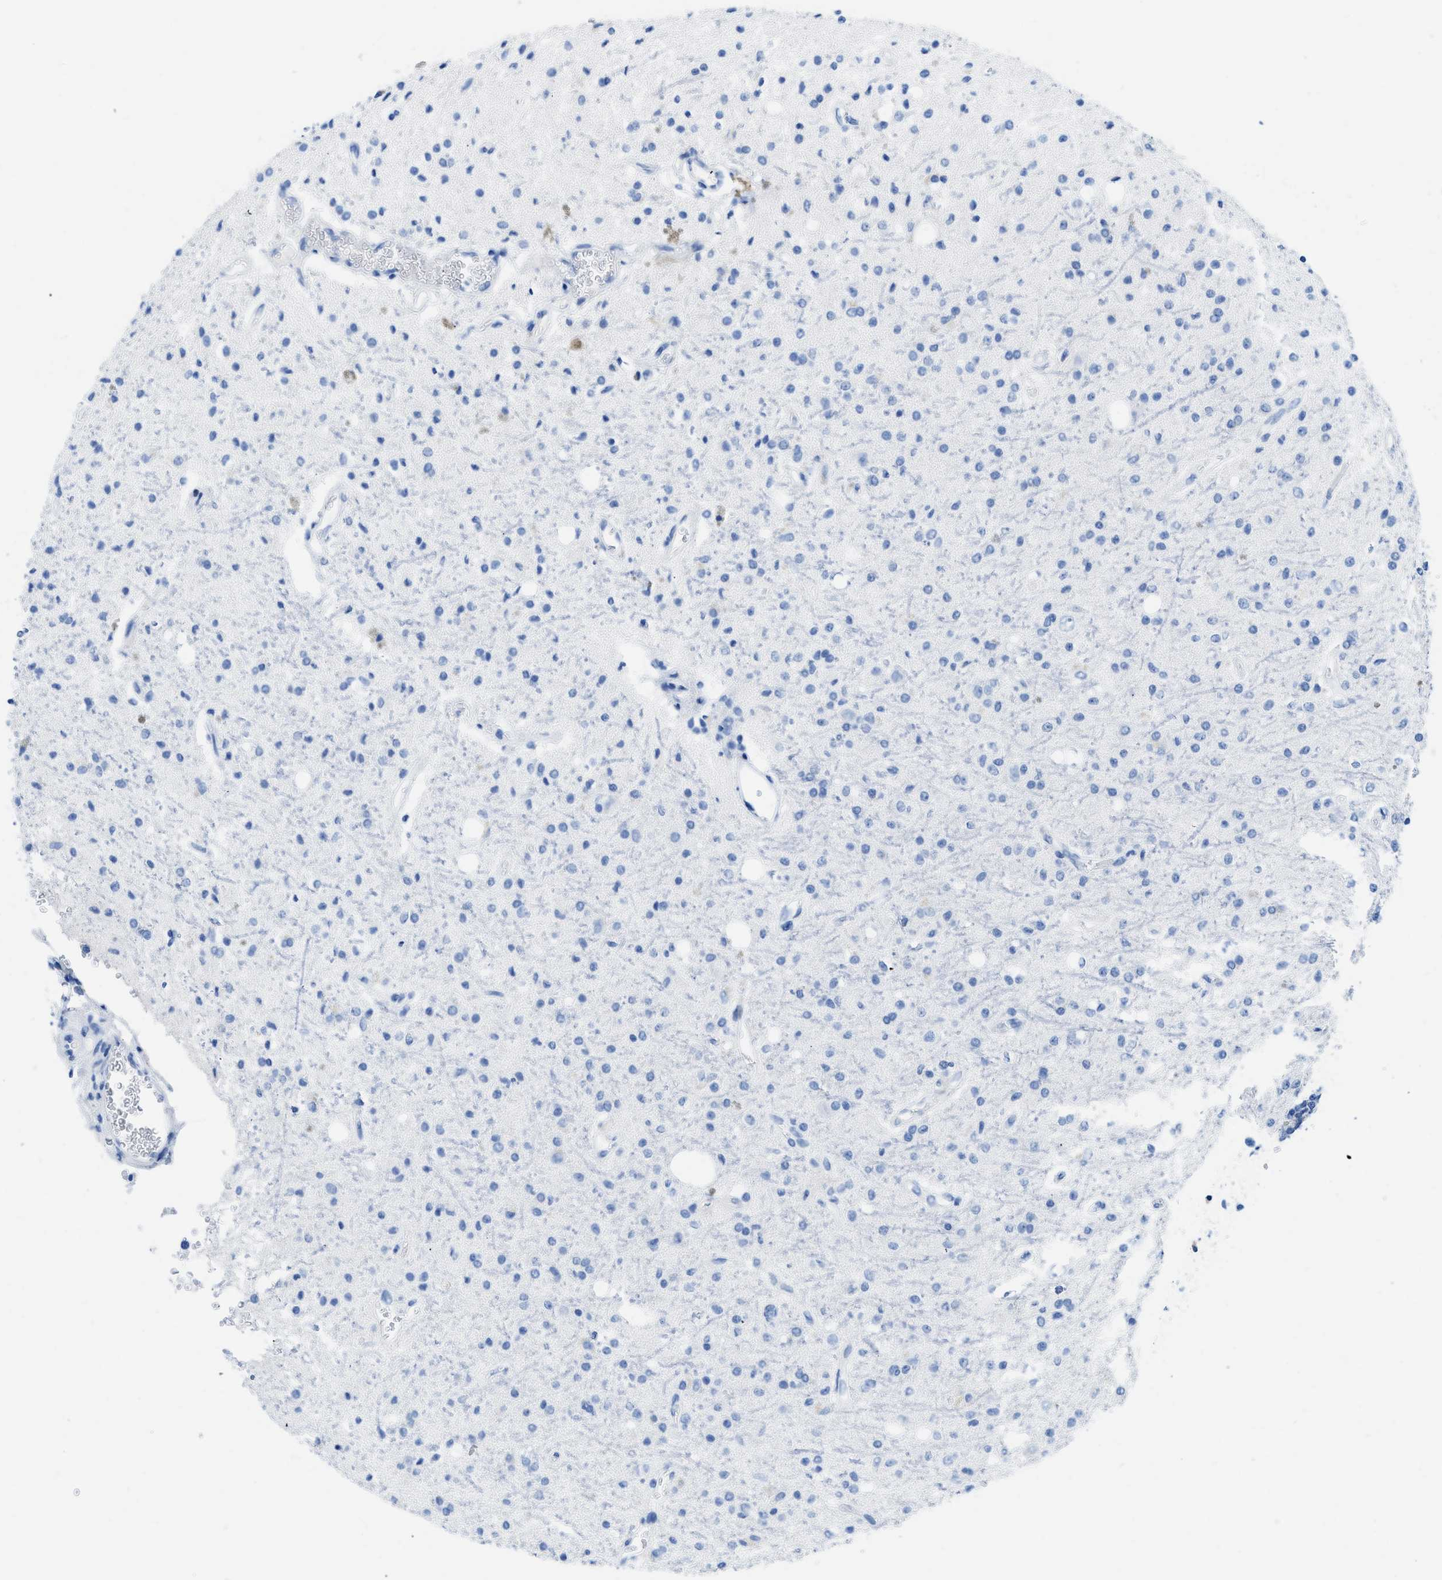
{"staining": {"intensity": "negative", "quantity": "none", "location": "none"}, "tissue": "glioma", "cell_type": "Tumor cells", "image_type": "cancer", "snomed": [{"axis": "morphology", "description": "Glioma, malignant, High grade"}, {"axis": "topography", "description": "Brain"}], "caption": "DAB (3,3'-diaminobenzidine) immunohistochemical staining of glioma reveals no significant staining in tumor cells. The staining was performed using DAB (3,3'-diaminobenzidine) to visualize the protein expression in brown, while the nuclei were stained in blue with hematoxylin (Magnification: 20x).", "gene": "COL3A1", "patient": {"sex": "male", "age": 47}}